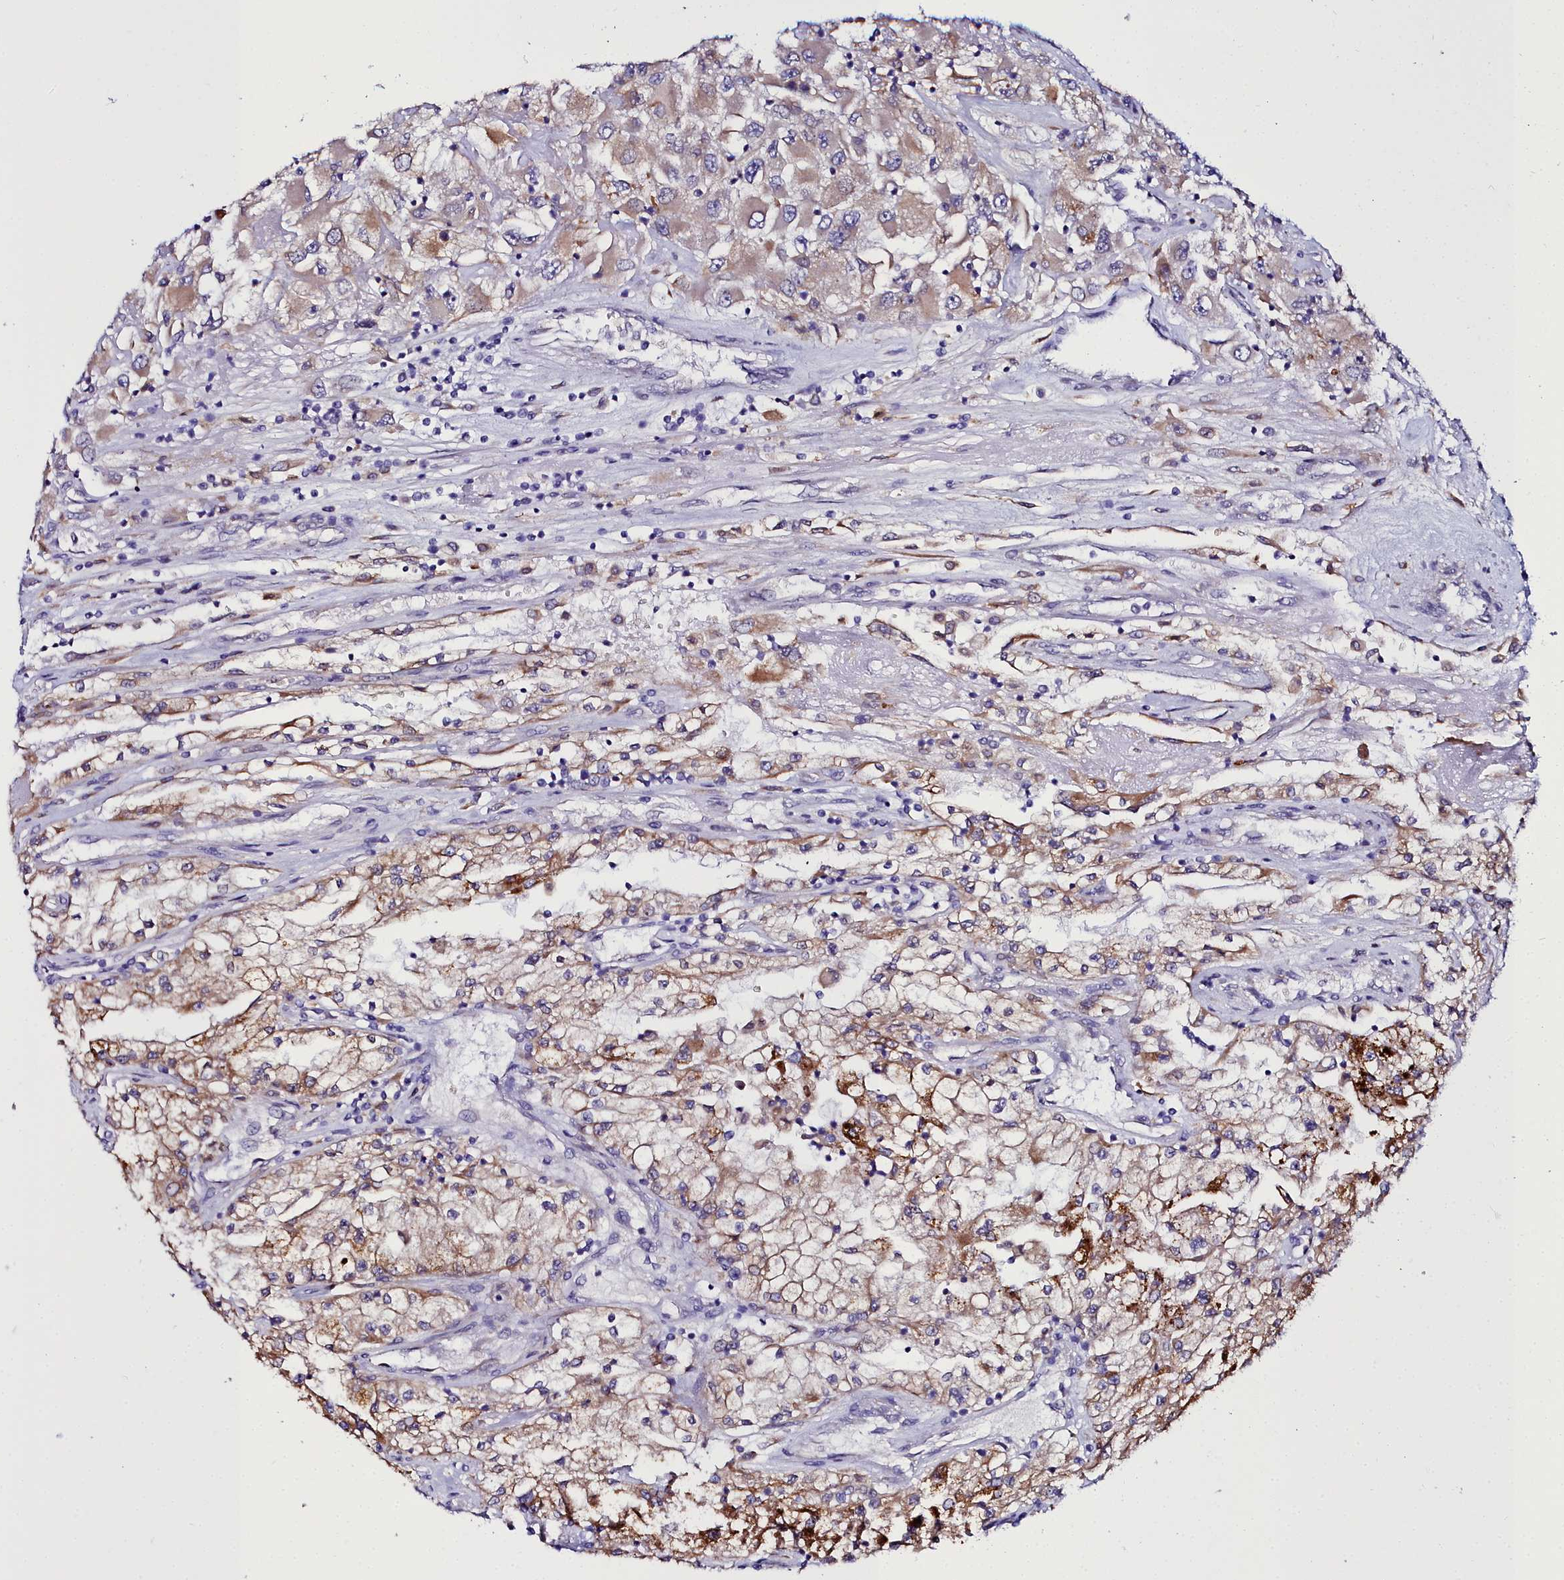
{"staining": {"intensity": "moderate", "quantity": ">75%", "location": "cytoplasmic/membranous"}, "tissue": "renal cancer", "cell_type": "Tumor cells", "image_type": "cancer", "snomed": [{"axis": "morphology", "description": "Adenocarcinoma, NOS"}, {"axis": "topography", "description": "Kidney"}], "caption": "Moderate cytoplasmic/membranous expression is appreciated in about >75% of tumor cells in renal cancer.", "gene": "ELAPOR2", "patient": {"sex": "female", "age": 52}}